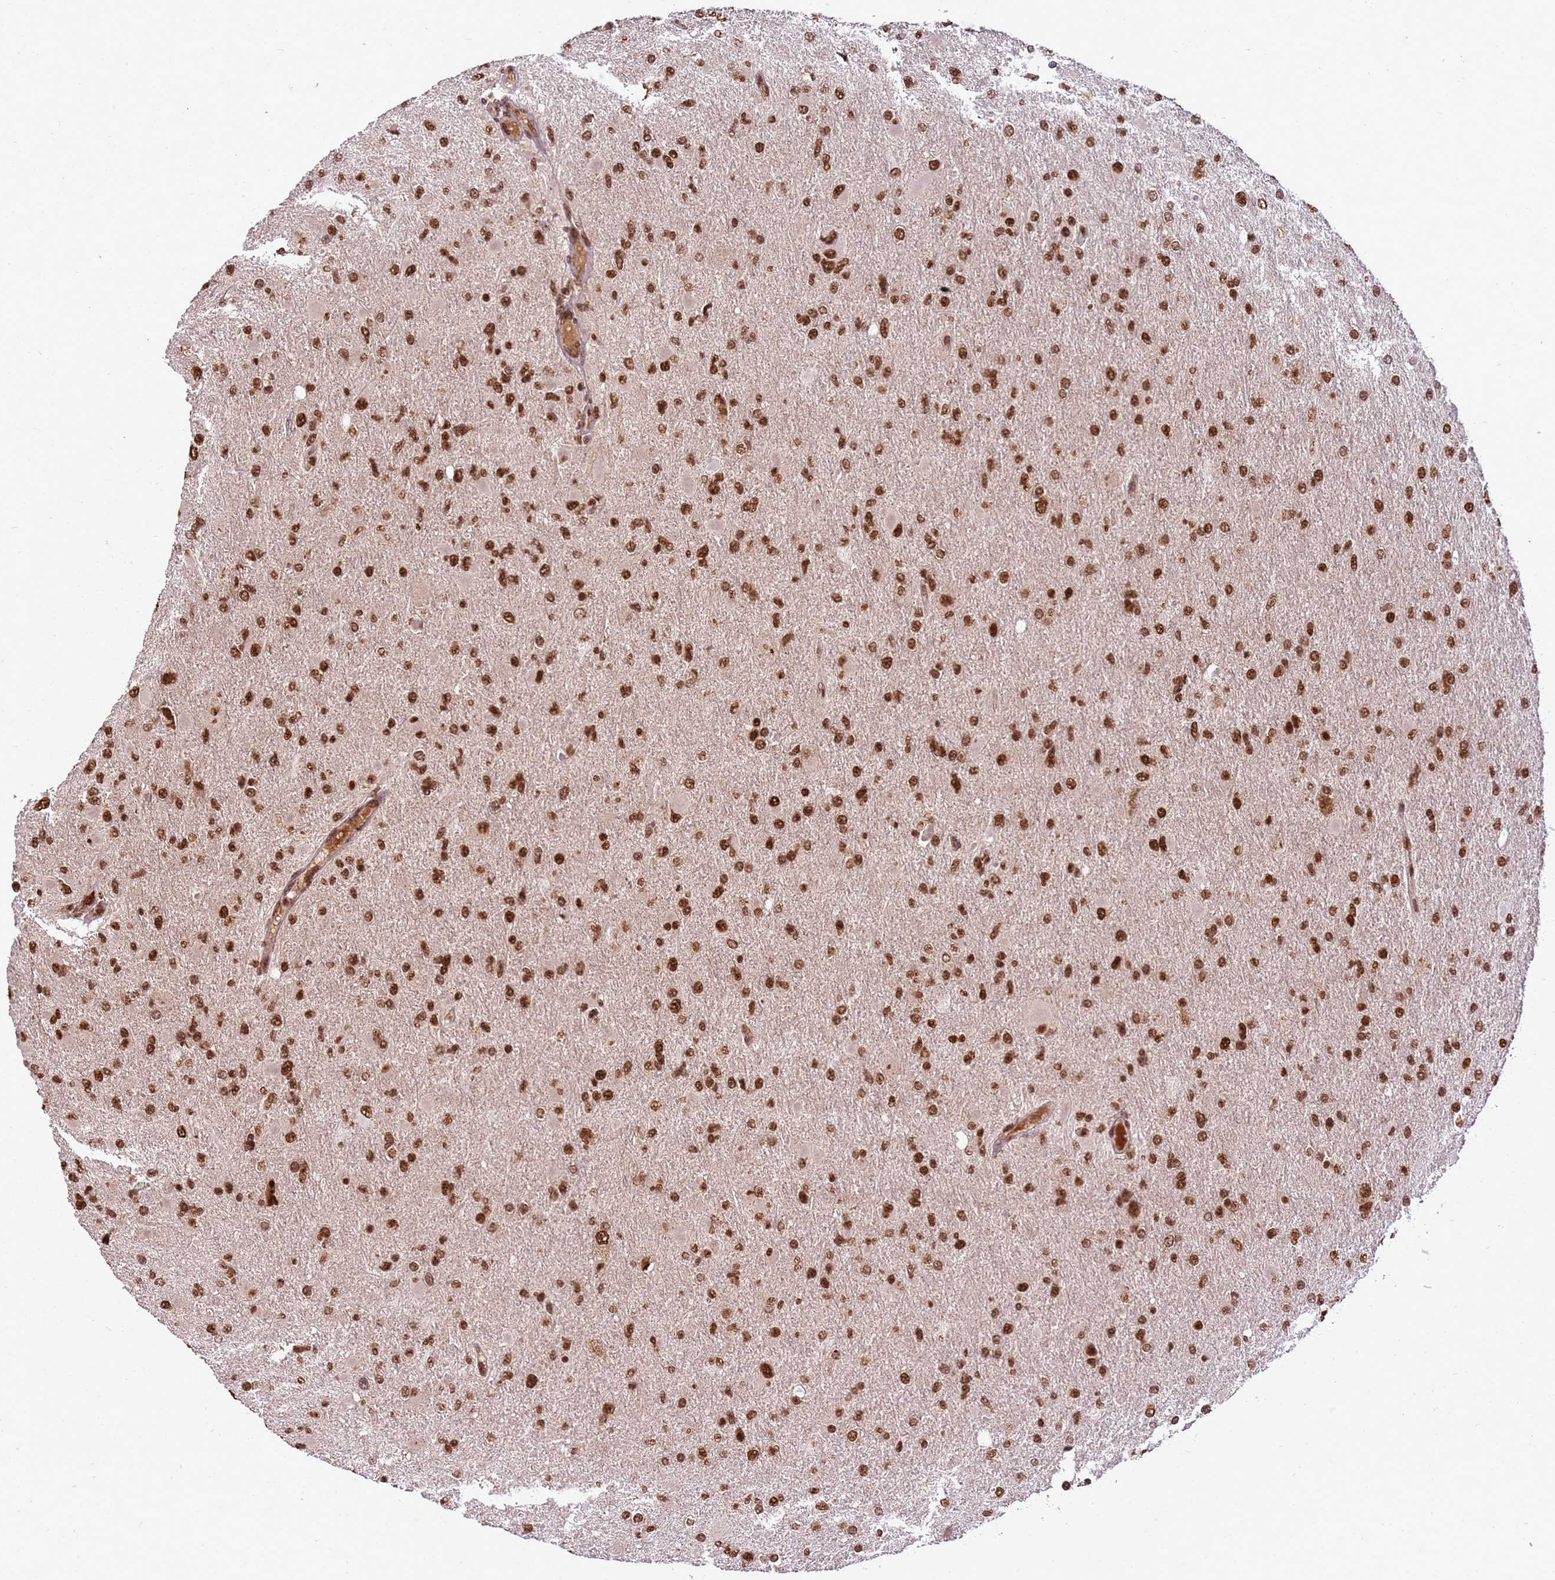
{"staining": {"intensity": "strong", "quantity": ">75%", "location": "nuclear"}, "tissue": "glioma", "cell_type": "Tumor cells", "image_type": "cancer", "snomed": [{"axis": "morphology", "description": "Glioma, malignant, High grade"}, {"axis": "topography", "description": "Cerebral cortex"}], "caption": "A micrograph of glioma stained for a protein demonstrates strong nuclear brown staining in tumor cells.", "gene": "ZBTB12", "patient": {"sex": "female", "age": 36}}